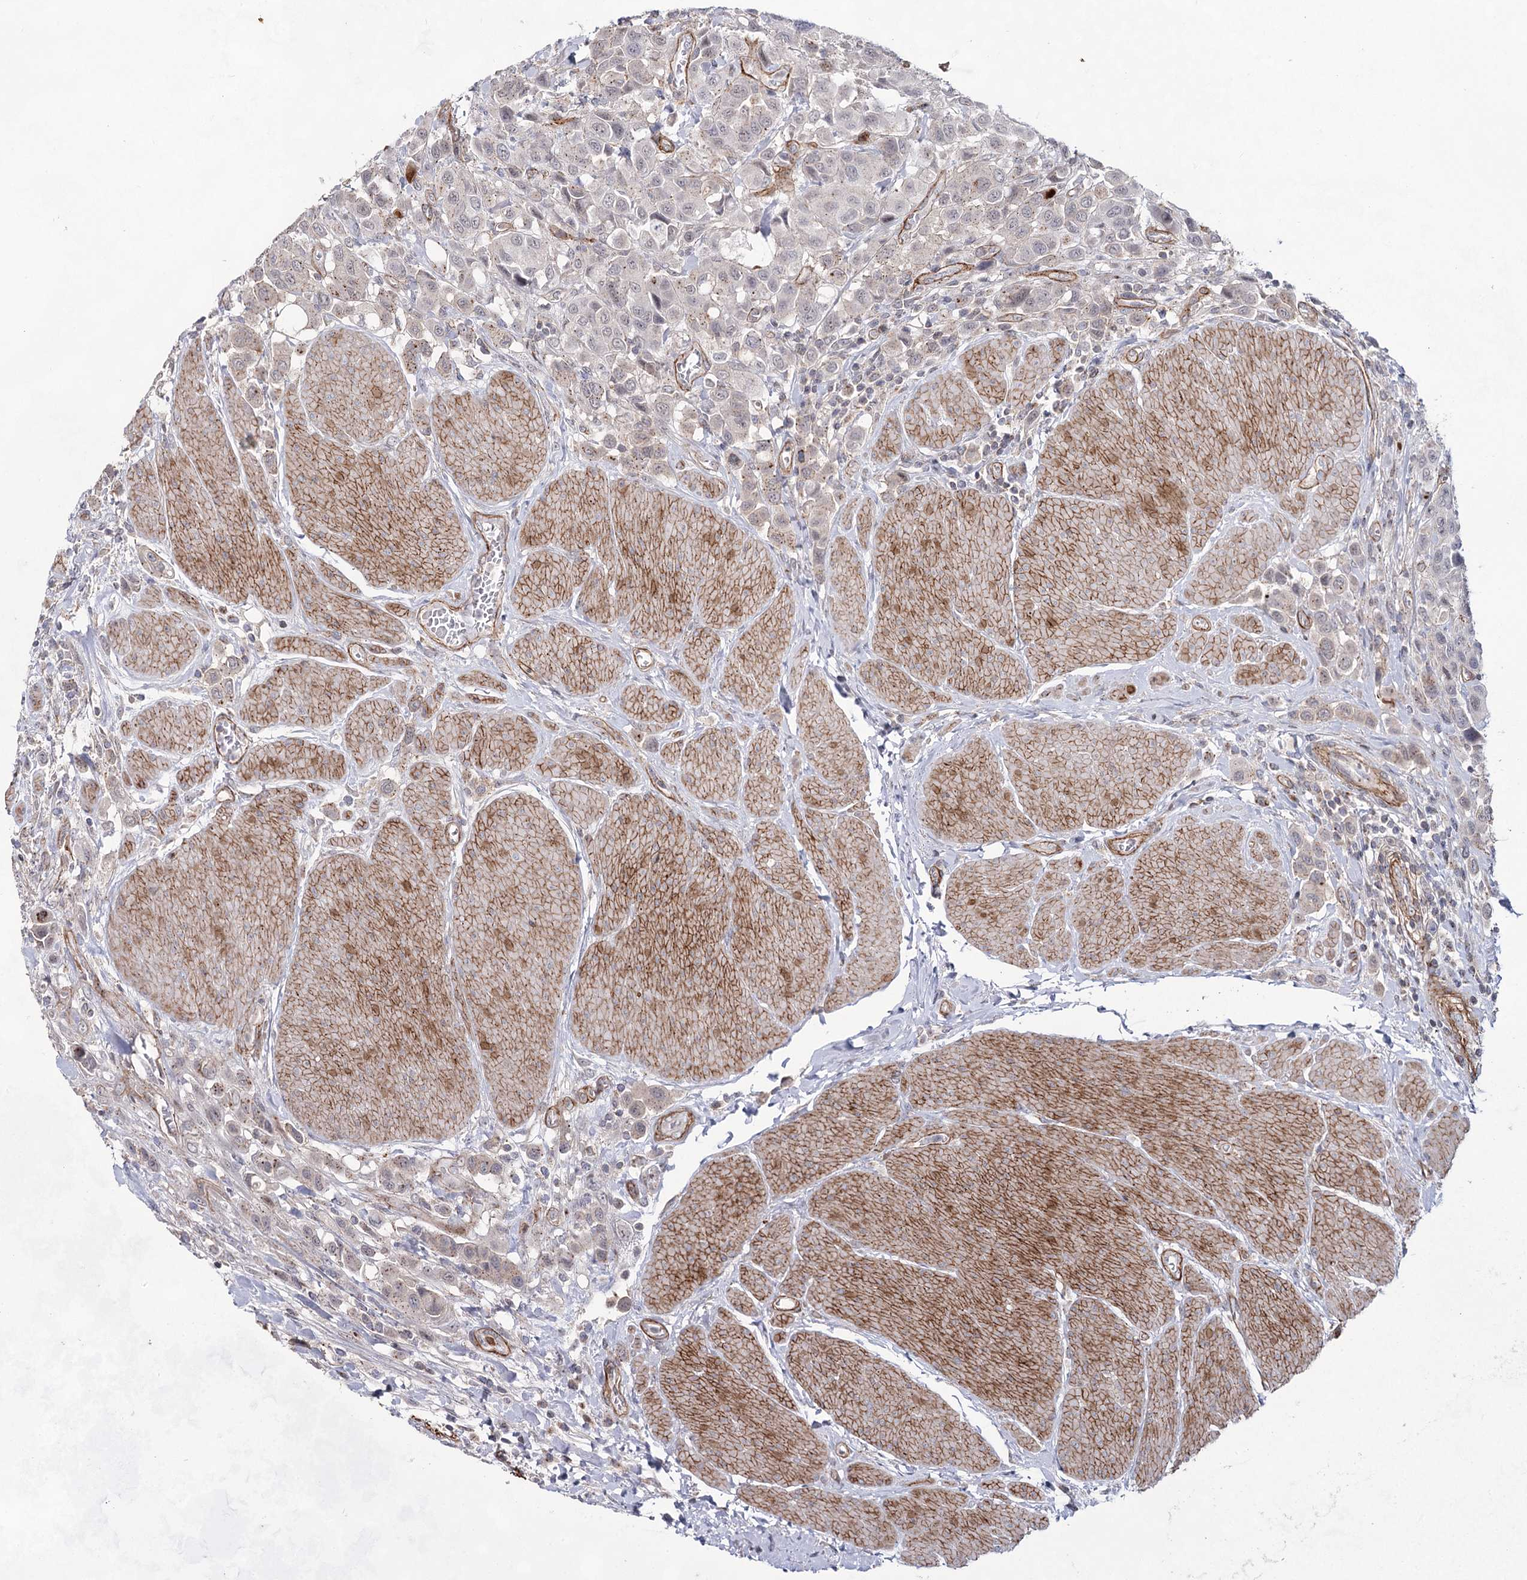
{"staining": {"intensity": "weak", "quantity": "<25%", "location": "cytoplasmic/membranous"}, "tissue": "urothelial cancer", "cell_type": "Tumor cells", "image_type": "cancer", "snomed": [{"axis": "morphology", "description": "Urothelial carcinoma, High grade"}, {"axis": "topography", "description": "Urinary bladder"}], "caption": "Tumor cells are negative for brown protein staining in high-grade urothelial carcinoma. (Immunohistochemistry, brightfield microscopy, high magnification).", "gene": "ATL2", "patient": {"sex": "male", "age": 50}}